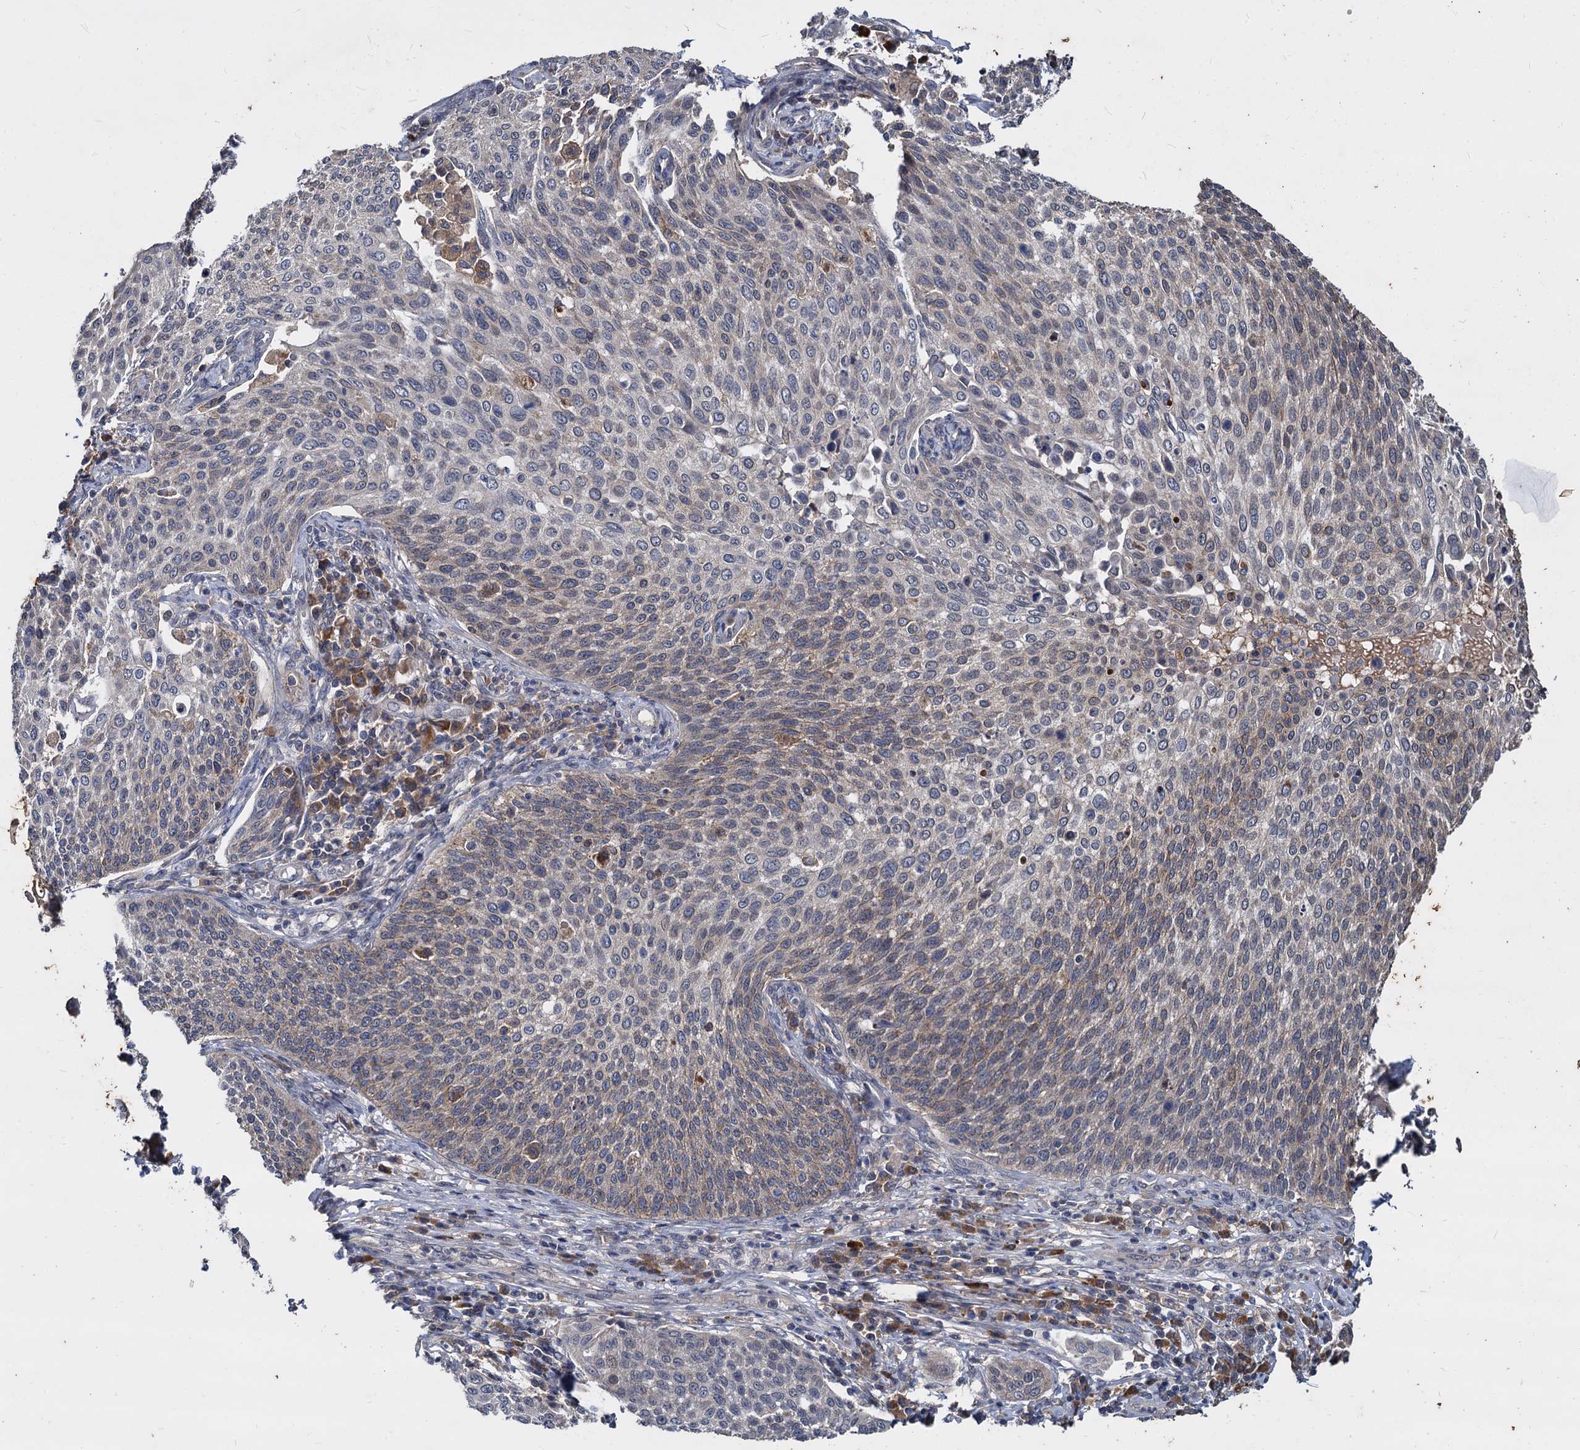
{"staining": {"intensity": "weak", "quantity": "25%-75%", "location": "cytoplasmic/membranous"}, "tissue": "cervical cancer", "cell_type": "Tumor cells", "image_type": "cancer", "snomed": [{"axis": "morphology", "description": "Squamous cell carcinoma, NOS"}, {"axis": "topography", "description": "Cervix"}], "caption": "Immunohistochemistry image of squamous cell carcinoma (cervical) stained for a protein (brown), which displays low levels of weak cytoplasmic/membranous positivity in approximately 25%-75% of tumor cells.", "gene": "CCDC184", "patient": {"sex": "female", "age": 34}}